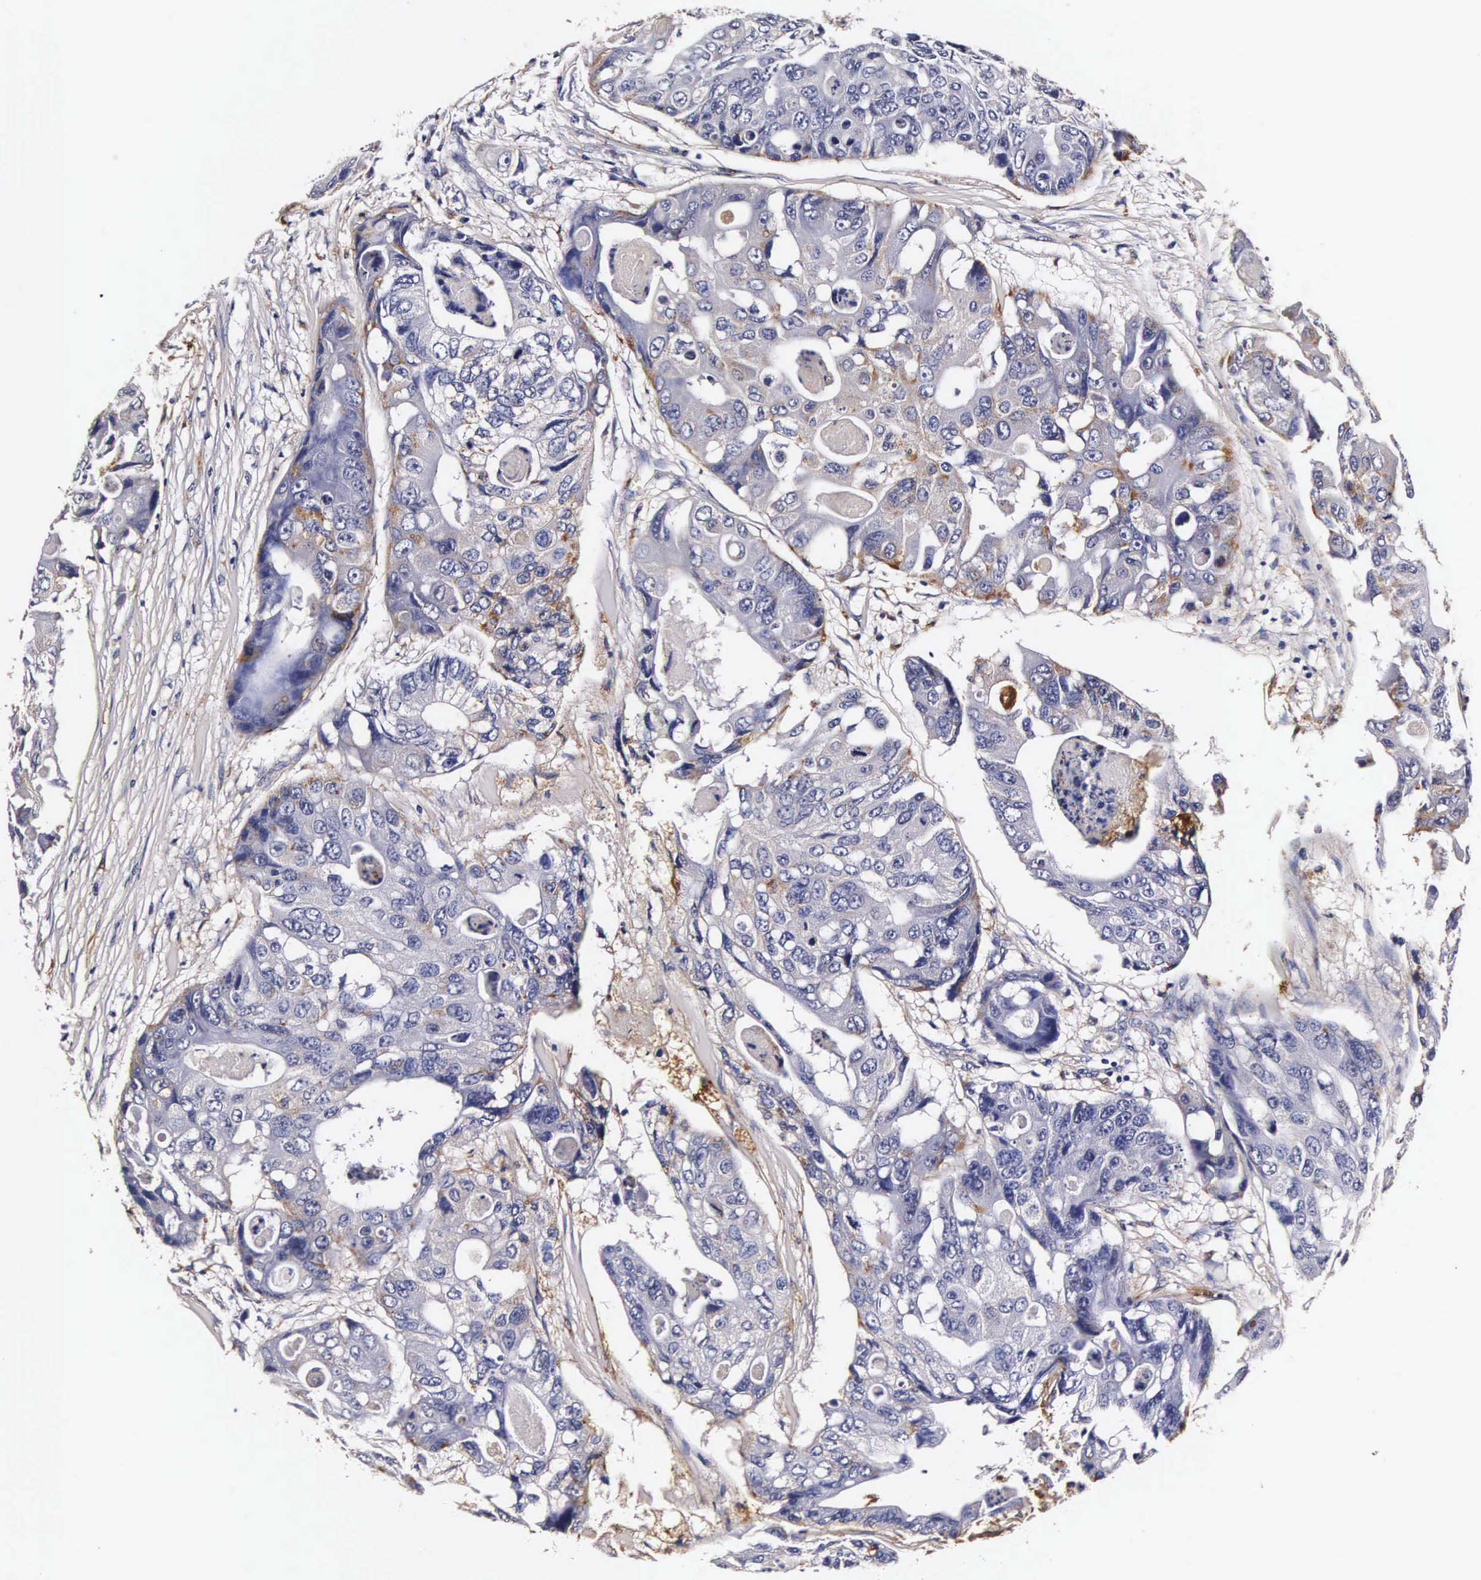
{"staining": {"intensity": "negative", "quantity": "none", "location": "none"}, "tissue": "colorectal cancer", "cell_type": "Tumor cells", "image_type": "cancer", "snomed": [{"axis": "morphology", "description": "Adenocarcinoma, NOS"}, {"axis": "topography", "description": "Colon"}], "caption": "An immunohistochemistry micrograph of colorectal cancer (adenocarcinoma) is shown. There is no staining in tumor cells of colorectal cancer (adenocarcinoma). (DAB immunohistochemistry visualized using brightfield microscopy, high magnification).", "gene": "CTSB", "patient": {"sex": "female", "age": 86}}